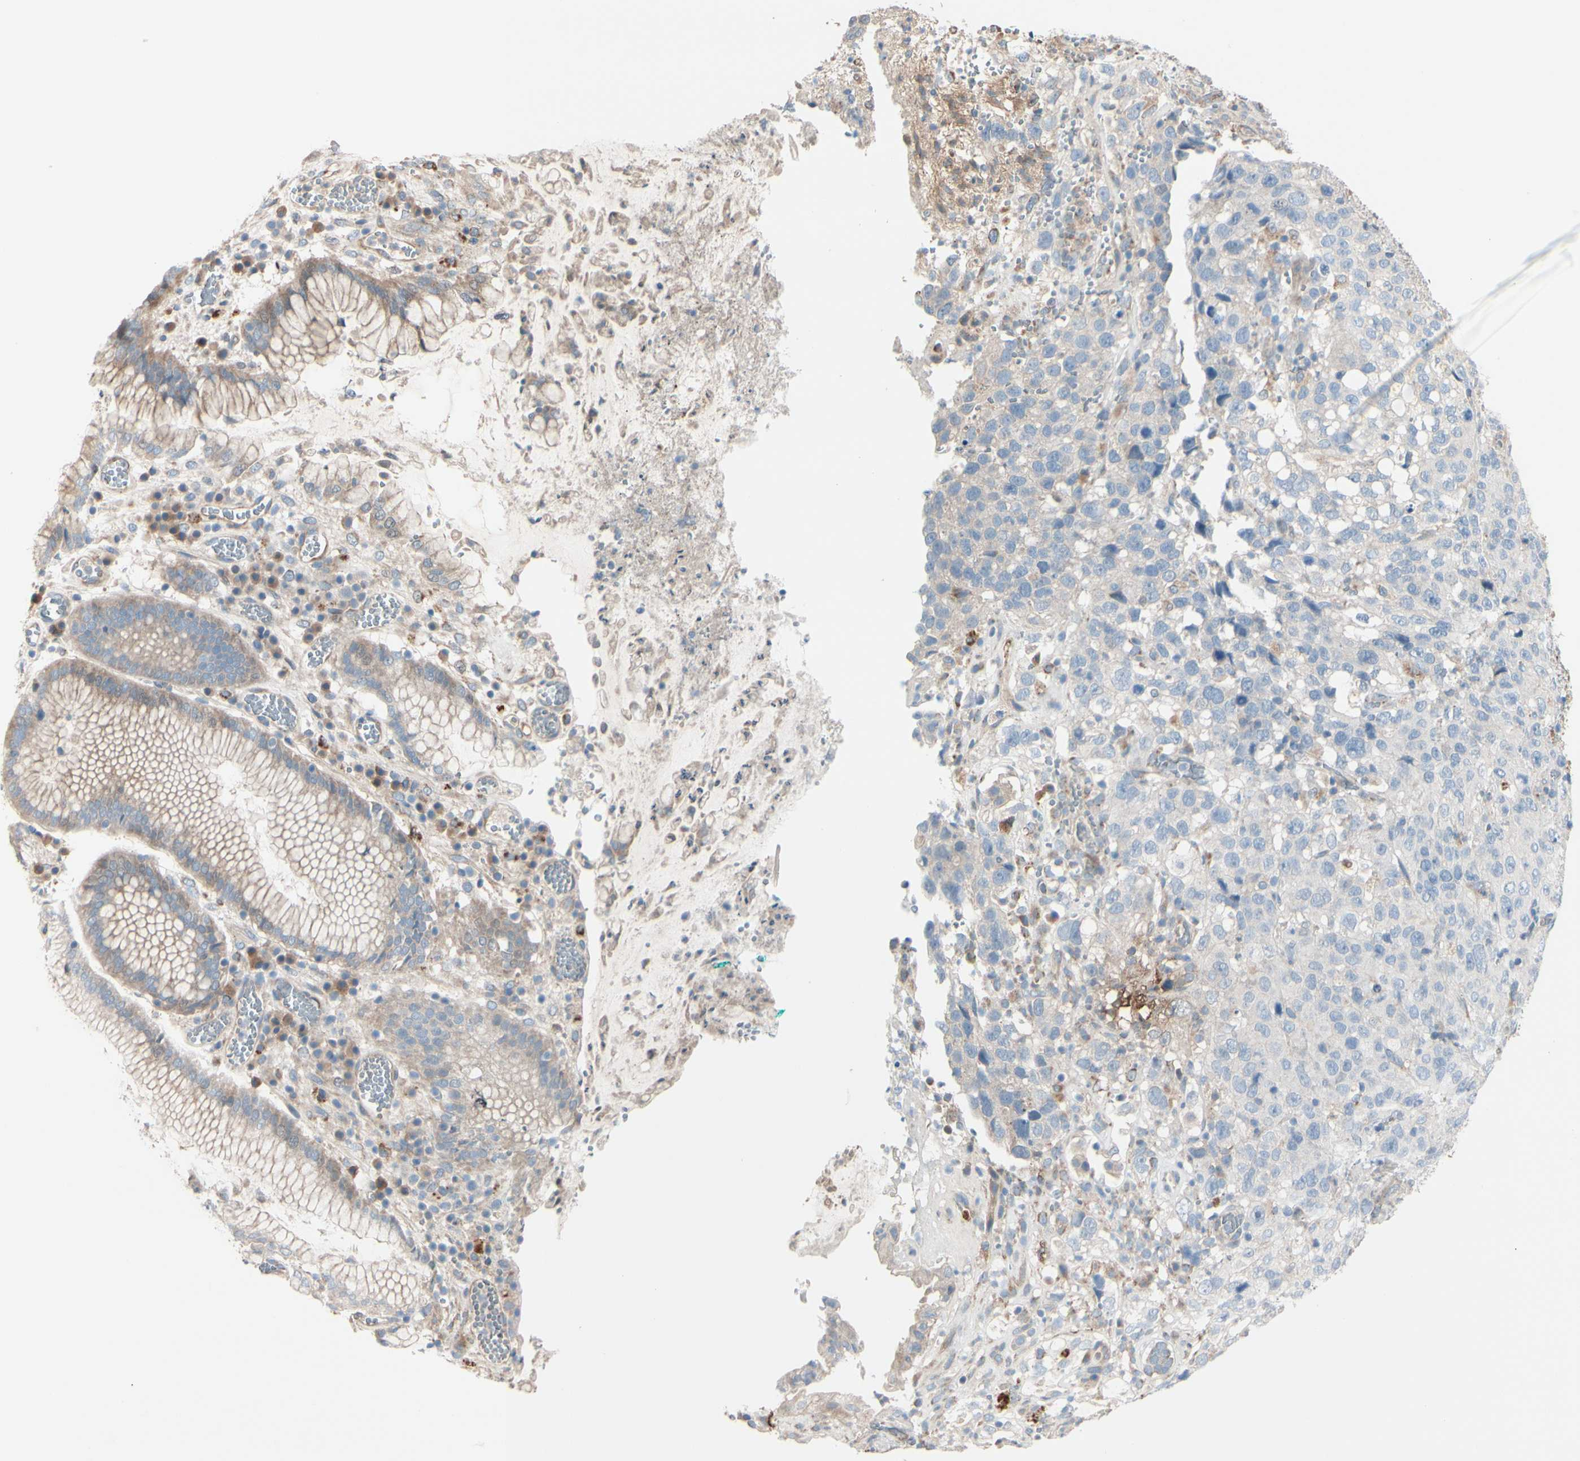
{"staining": {"intensity": "weak", "quantity": ">75%", "location": "cytoplasmic/membranous"}, "tissue": "stomach cancer", "cell_type": "Tumor cells", "image_type": "cancer", "snomed": [{"axis": "morphology", "description": "Normal tissue, NOS"}, {"axis": "morphology", "description": "Adenocarcinoma, NOS"}, {"axis": "topography", "description": "Stomach"}], "caption": "Protein staining of stomach adenocarcinoma tissue shows weak cytoplasmic/membranous positivity in approximately >75% of tumor cells.", "gene": "EPHA3", "patient": {"sex": "male", "age": 48}}